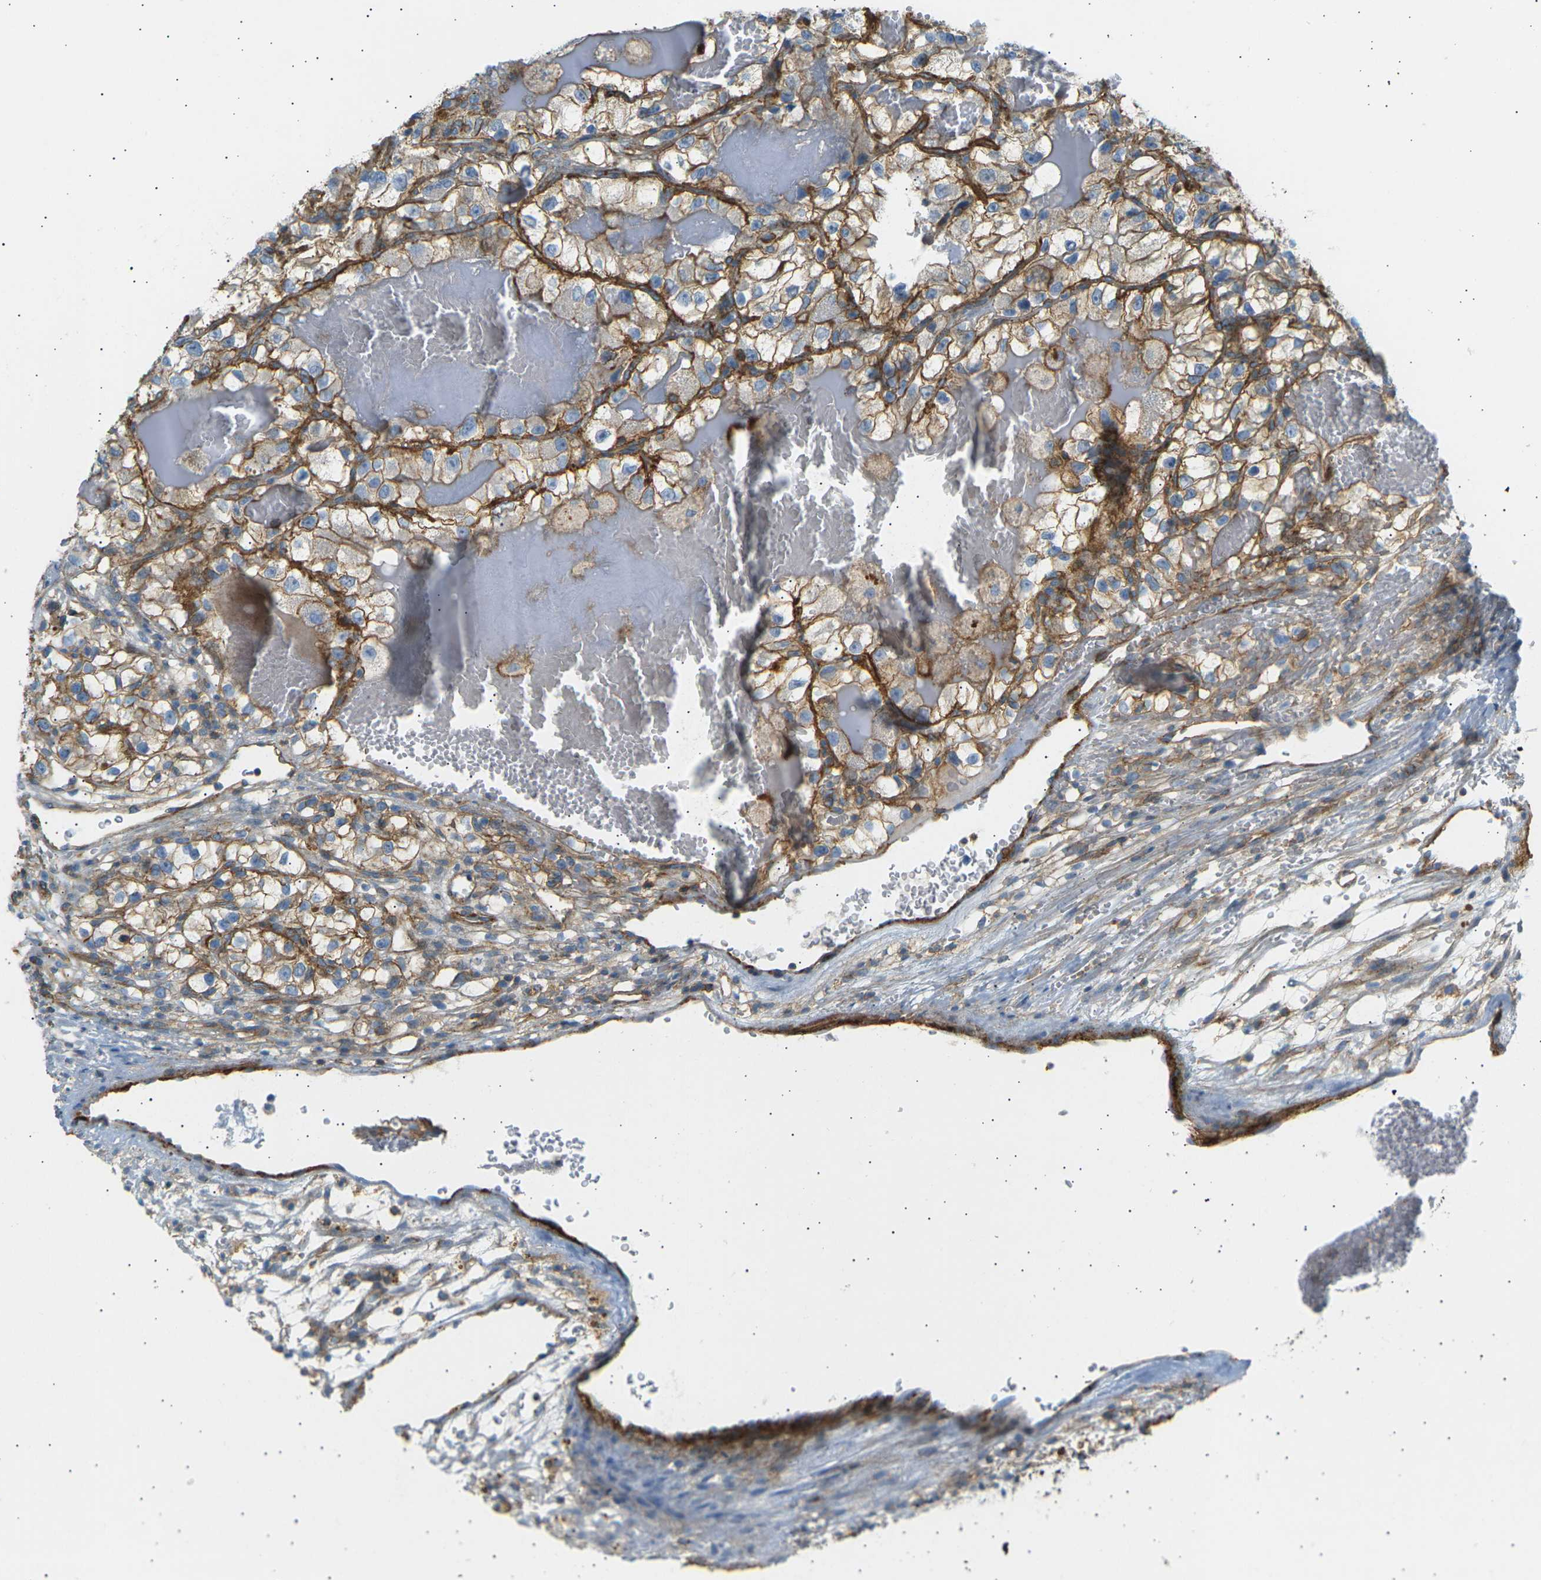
{"staining": {"intensity": "moderate", "quantity": ">75%", "location": "cytoplasmic/membranous"}, "tissue": "renal cancer", "cell_type": "Tumor cells", "image_type": "cancer", "snomed": [{"axis": "morphology", "description": "Adenocarcinoma, NOS"}, {"axis": "topography", "description": "Kidney"}], "caption": "Human renal adenocarcinoma stained with a protein marker reveals moderate staining in tumor cells.", "gene": "ATP2B4", "patient": {"sex": "female", "age": 57}}